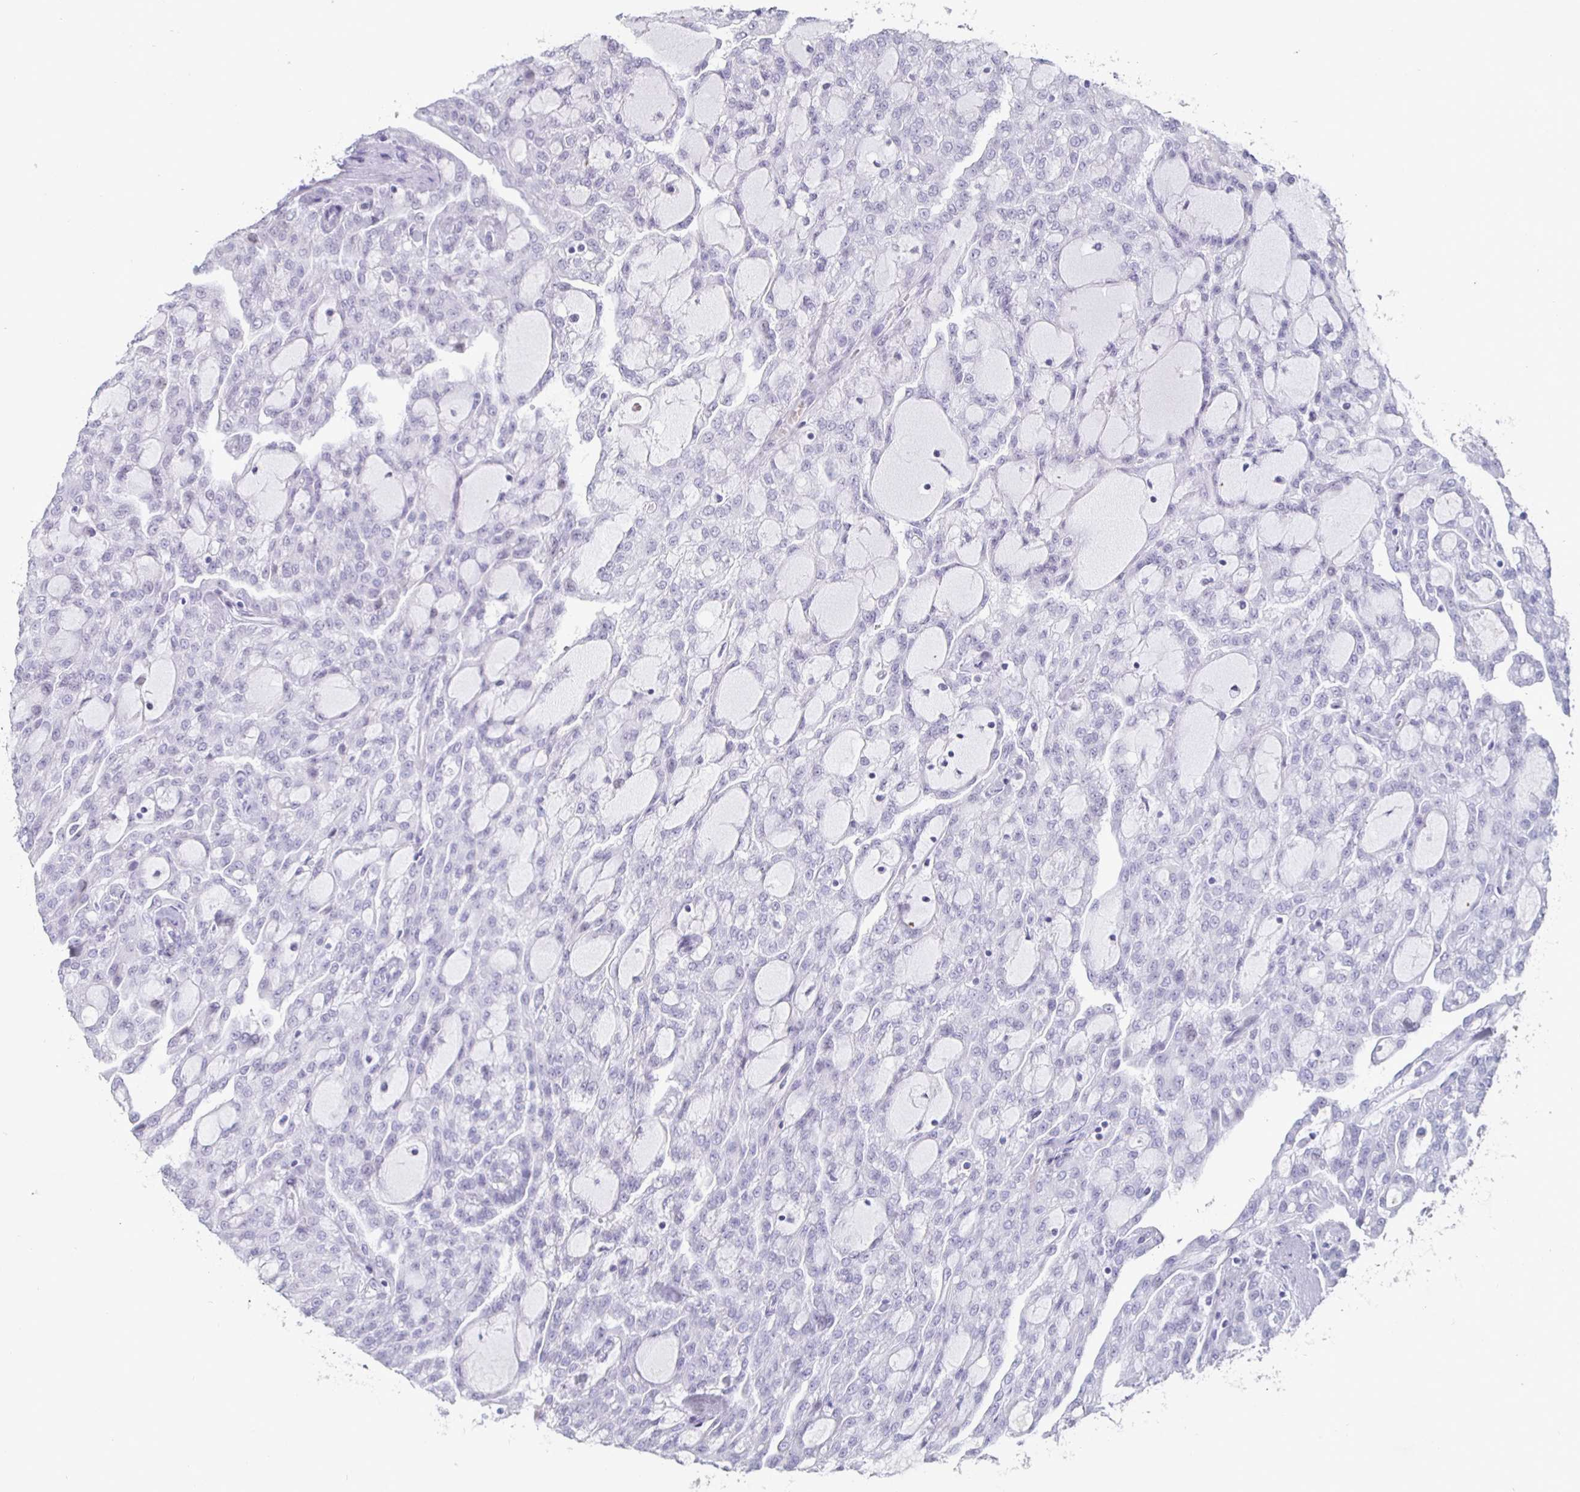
{"staining": {"intensity": "negative", "quantity": "none", "location": "none"}, "tissue": "renal cancer", "cell_type": "Tumor cells", "image_type": "cancer", "snomed": [{"axis": "morphology", "description": "Adenocarcinoma, NOS"}, {"axis": "topography", "description": "Kidney"}], "caption": "The image shows no significant positivity in tumor cells of renal cancer (adenocarcinoma).", "gene": "OOSP2", "patient": {"sex": "male", "age": 63}}